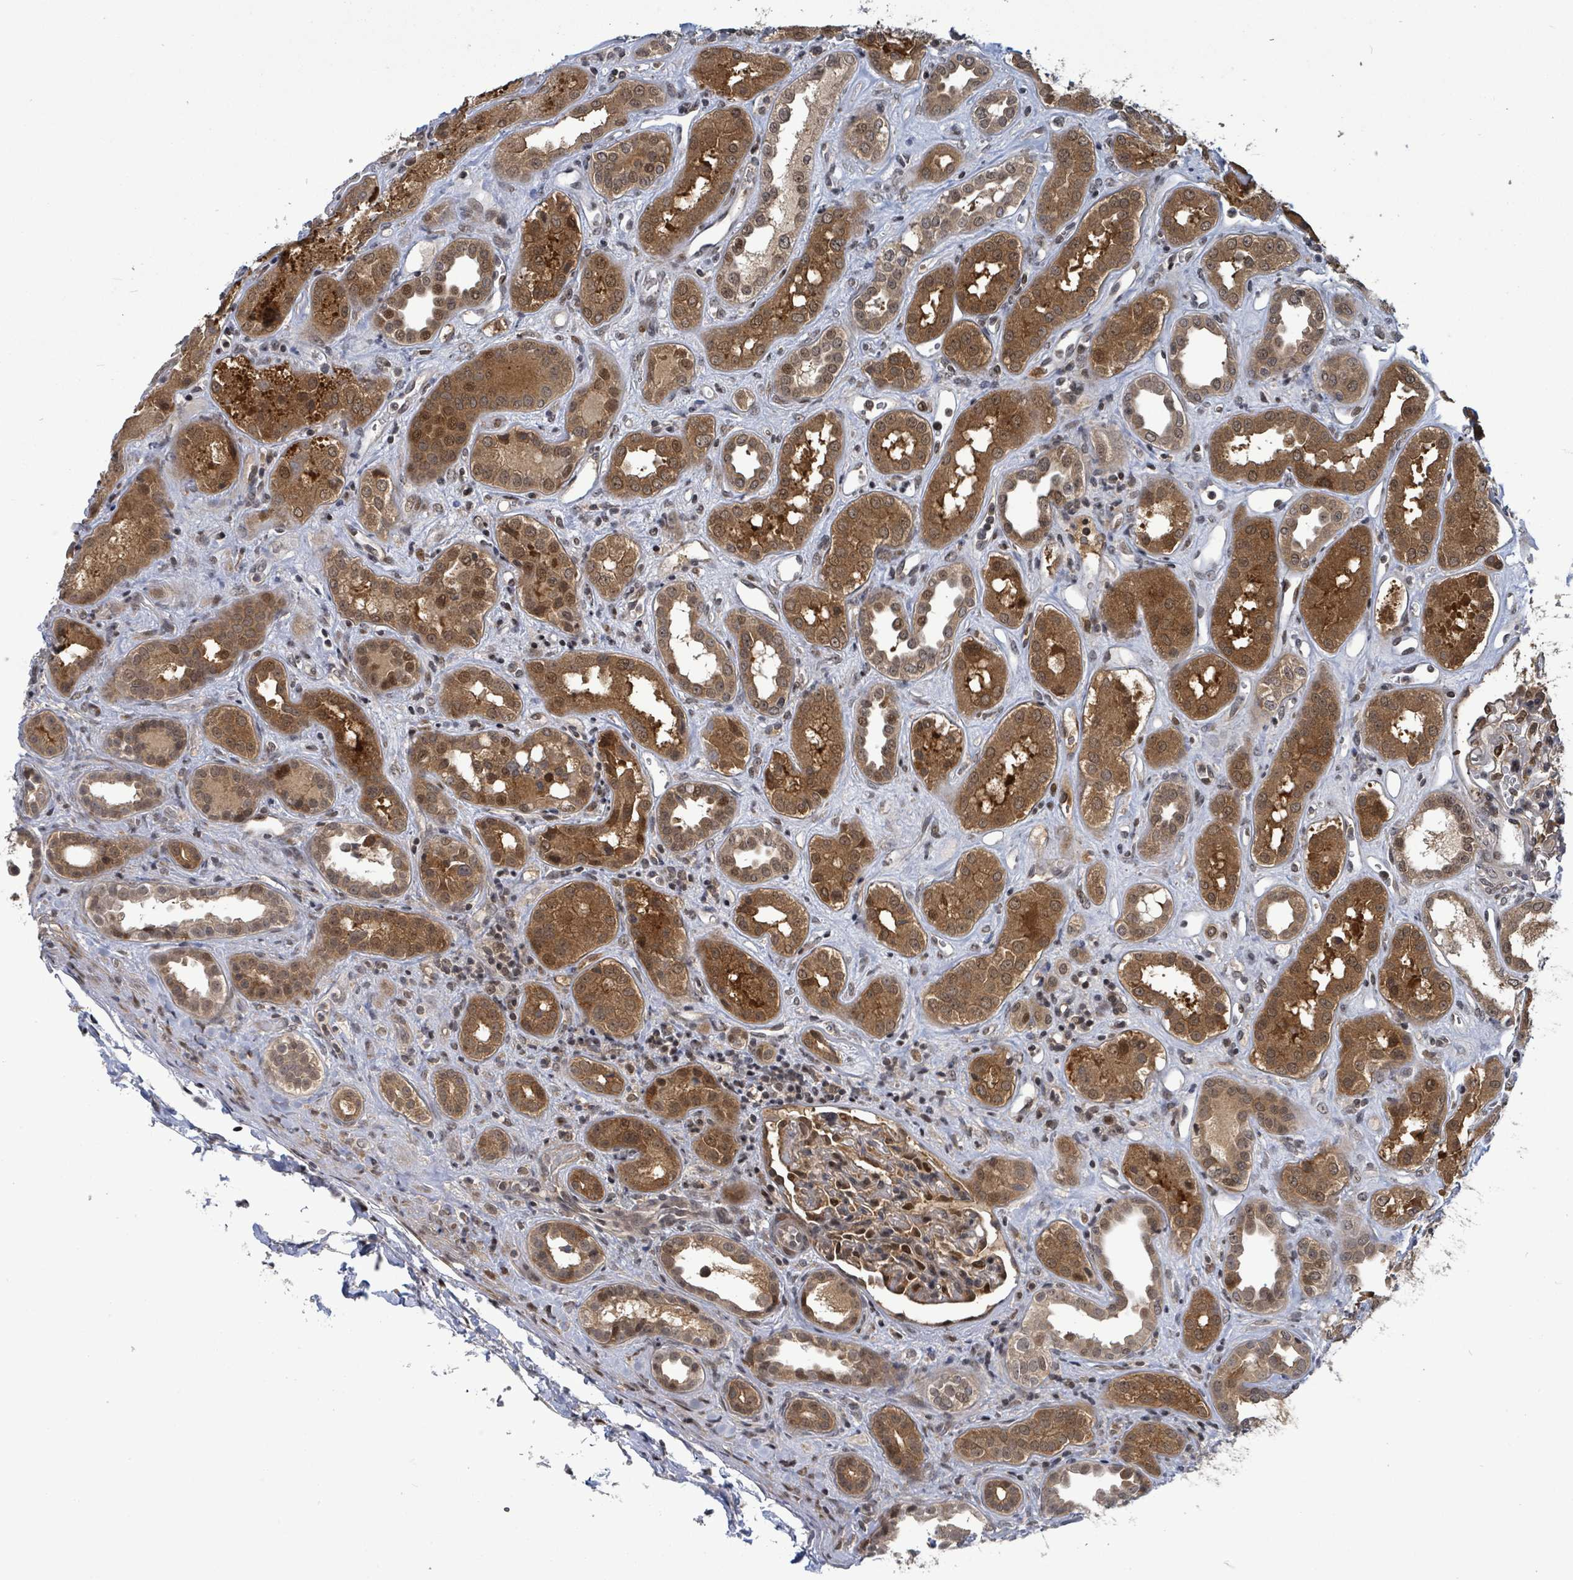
{"staining": {"intensity": "moderate", "quantity": "25%-75%", "location": "cytoplasmic/membranous"}, "tissue": "kidney", "cell_type": "Cells in glomeruli", "image_type": "normal", "snomed": [{"axis": "morphology", "description": "Normal tissue, NOS"}, {"axis": "topography", "description": "Kidney"}], "caption": "The immunohistochemical stain shows moderate cytoplasmic/membranous expression in cells in glomeruli of benign kidney. The staining was performed using DAB to visualize the protein expression in brown, while the nuclei were stained in blue with hematoxylin (Magnification: 20x).", "gene": "FBXO6", "patient": {"sex": "male", "age": 59}}